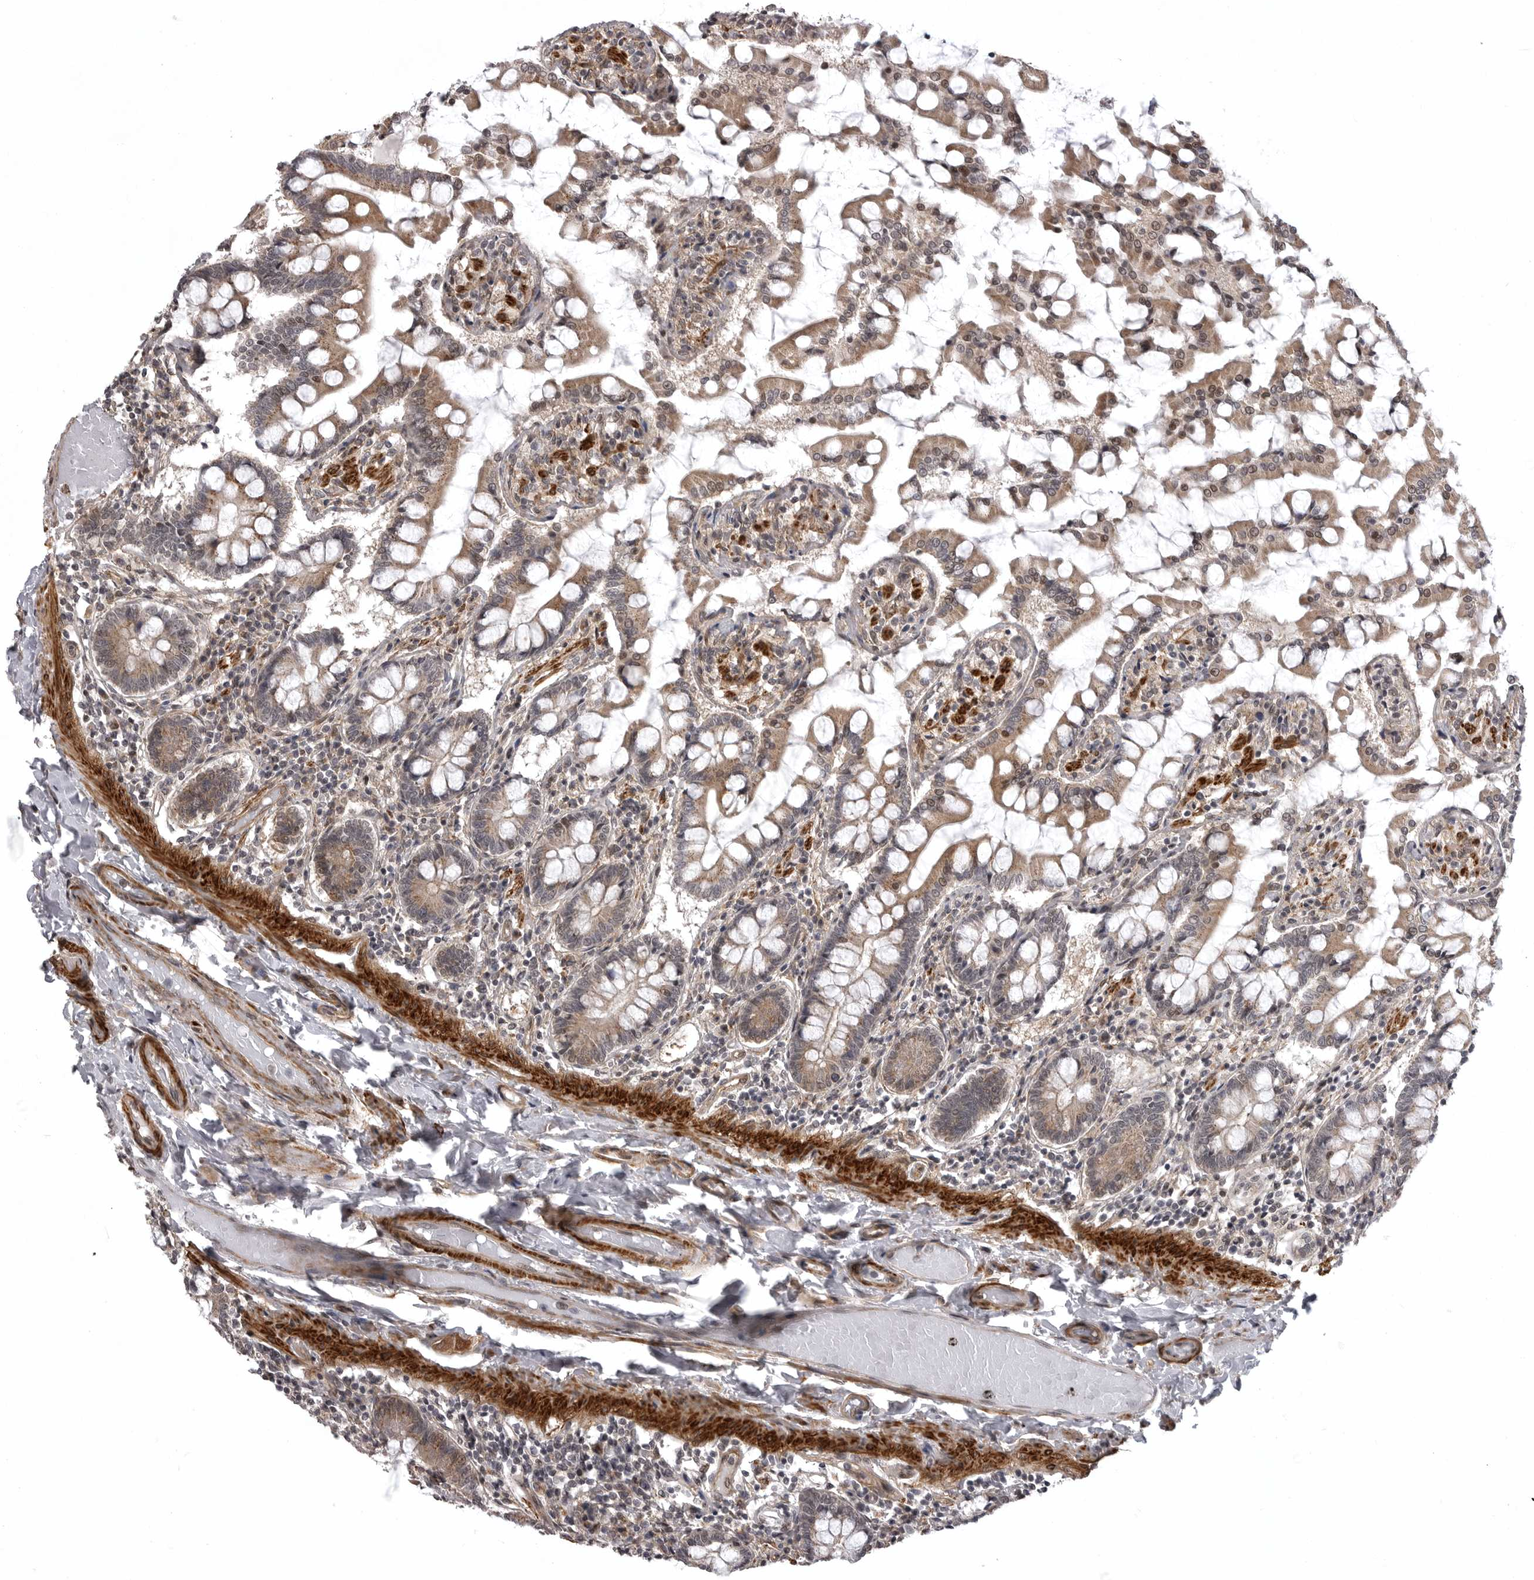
{"staining": {"intensity": "moderate", "quantity": ">75%", "location": "cytoplasmic/membranous,nuclear"}, "tissue": "small intestine", "cell_type": "Glandular cells", "image_type": "normal", "snomed": [{"axis": "morphology", "description": "Normal tissue, NOS"}, {"axis": "topography", "description": "Small intestine"}], "caption": "Protein expression analysis of unremarkable human small intestine reveals moderate cytoplasmic/membranous,nuclear expression in approximately >75% of glandular cells. (IHC, brightfield microscopy, high magnification).", "gene": "SNX16", "patient": {"sex": "male", "age": 41}}